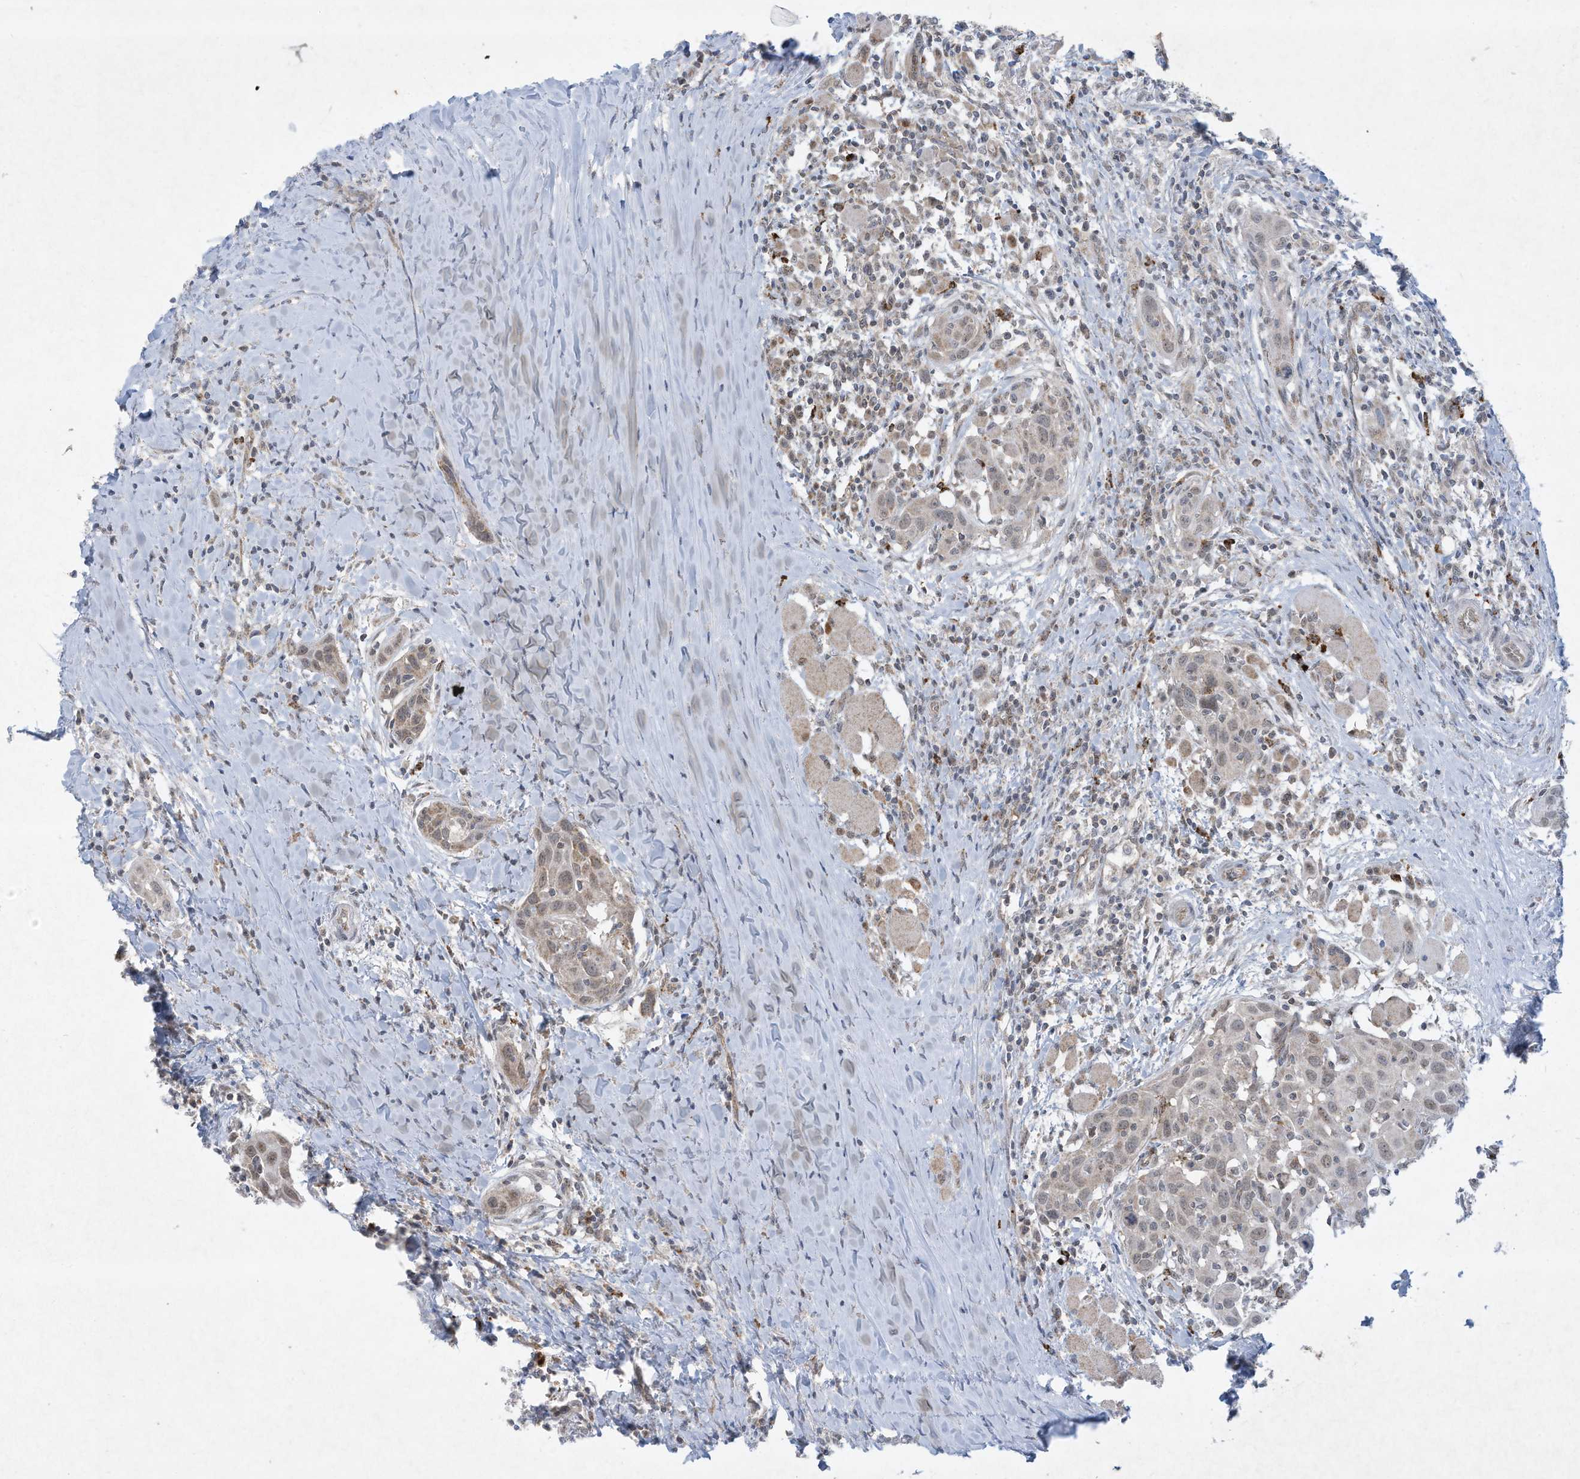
{"staining": {"intensity": "weak", "quantity": ">75%", "location": "cytoplasmic/membranous"}, "tissue": "head and neck cancer", "cell_type": "Tumor cells", "image_type": "cancer", "snomed": [{"axis": "morphology", "description": "Squamous cell carcinoma, NOS"}, {"axis": "topography", "description": "Oral tissue"}, {"axis": "topography", "description": "Head-Neck"}], "caption": "Immunohistochemical staining of head and neck cancer (squamous cell carcinoma) displays low levels of weak cytoplasmic/membranous expression in approximately >75% of tumor cells.", "gene": "CHRNA4", "patient": {"sex": "female", "age": 50}}